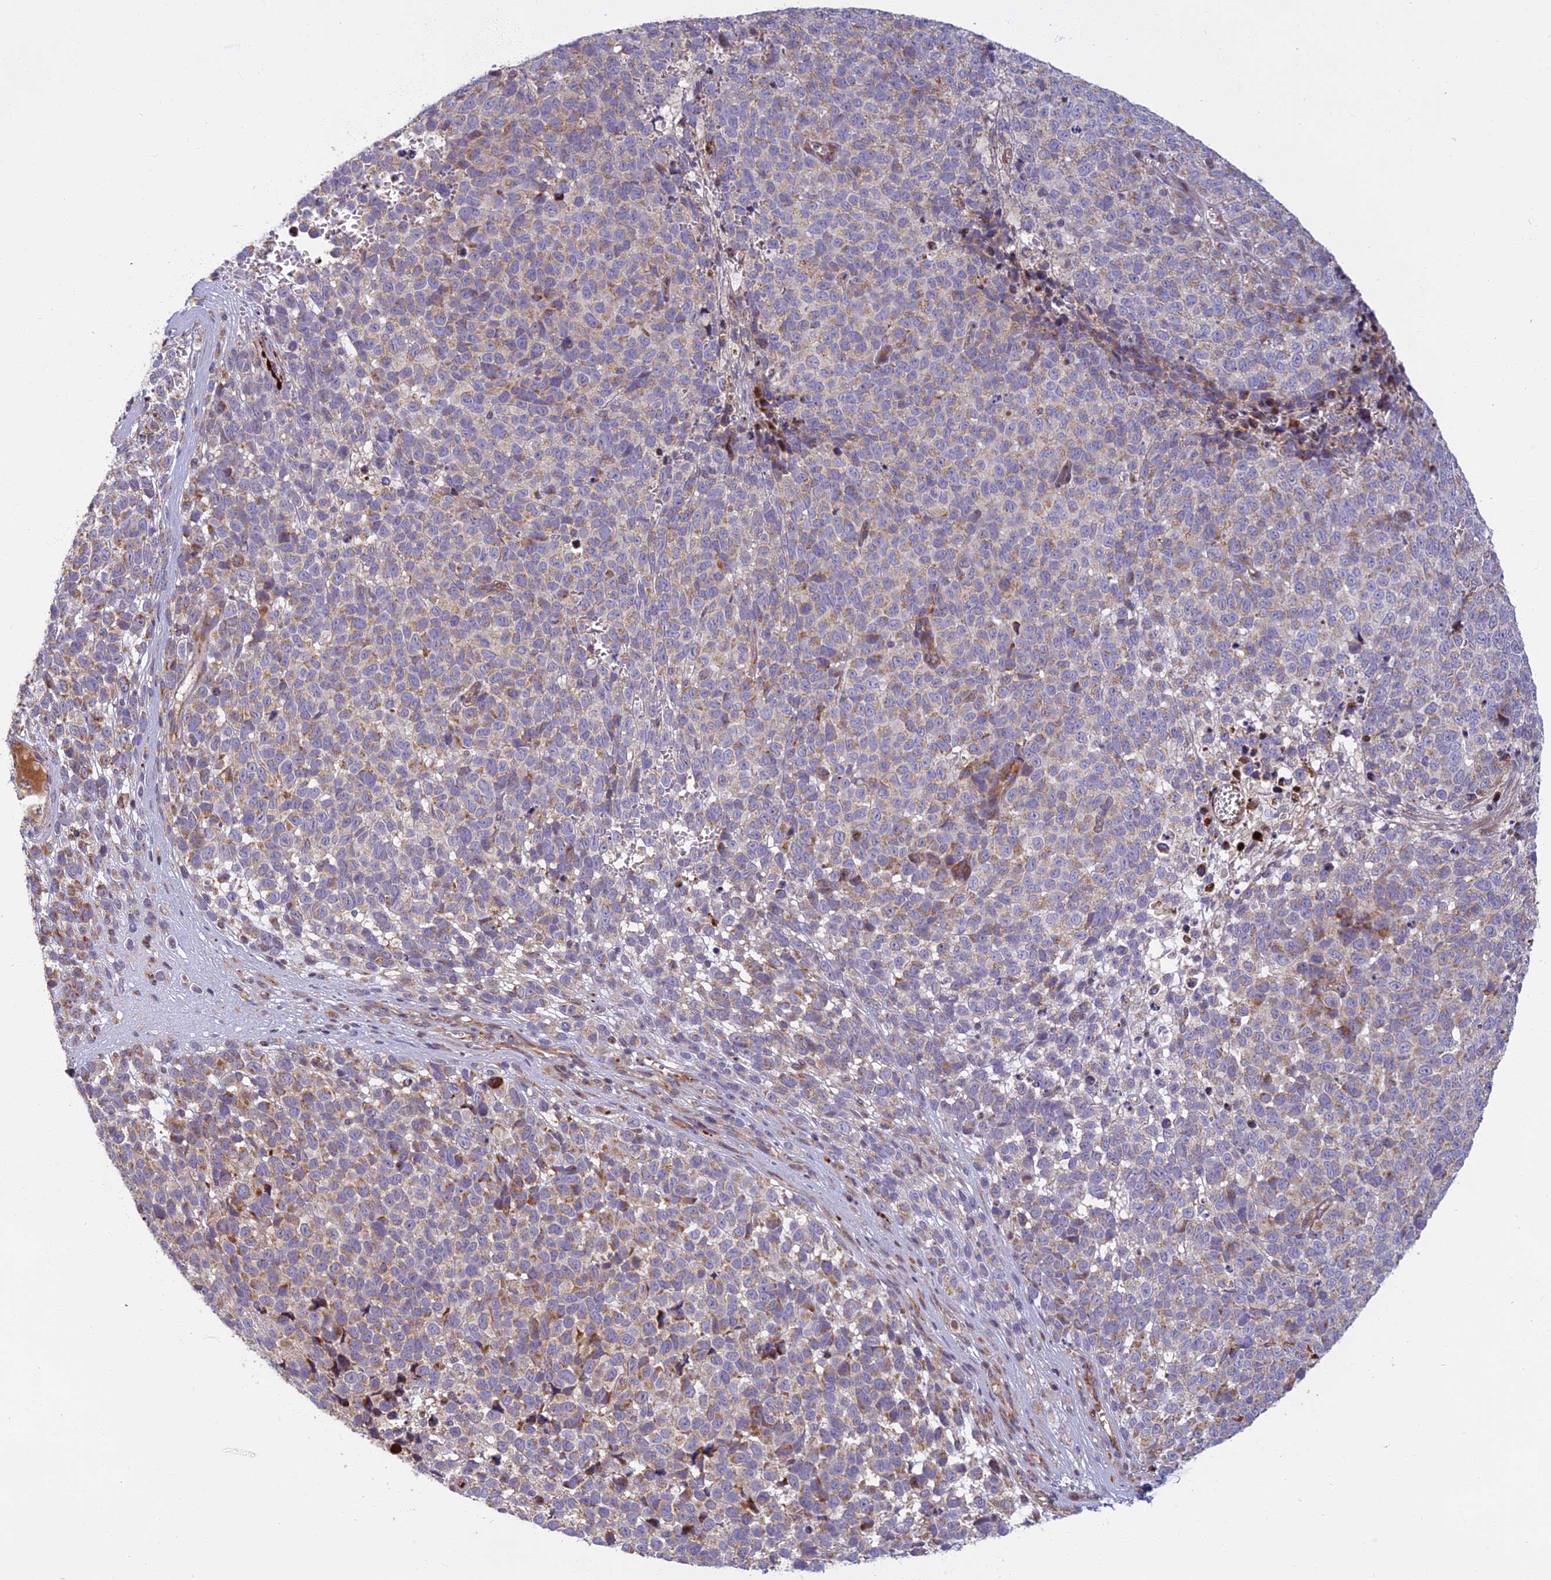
{"staining": {"intensity": "weak", "quantity": "25%-75%", "location": "cytoplasmic/membranous"}, "tissue": "melanoma", "cell_type": "Tumor cells", "image_type": "cancer", "snomed": [{"axis": "morphology", "description": "Malignant melanoma, NOS"}, {"axis": "topography", "description": "Nose, NOS"}], "caption": "The micrograph displays immunohistochemical staining of malignant melanoma. There is weak cytoplasmic/membranous positivity is present in approximately 25%-75% of tumor cells.", "gene": "EDAR", "patient": {"sex": "female", "age": 48}}